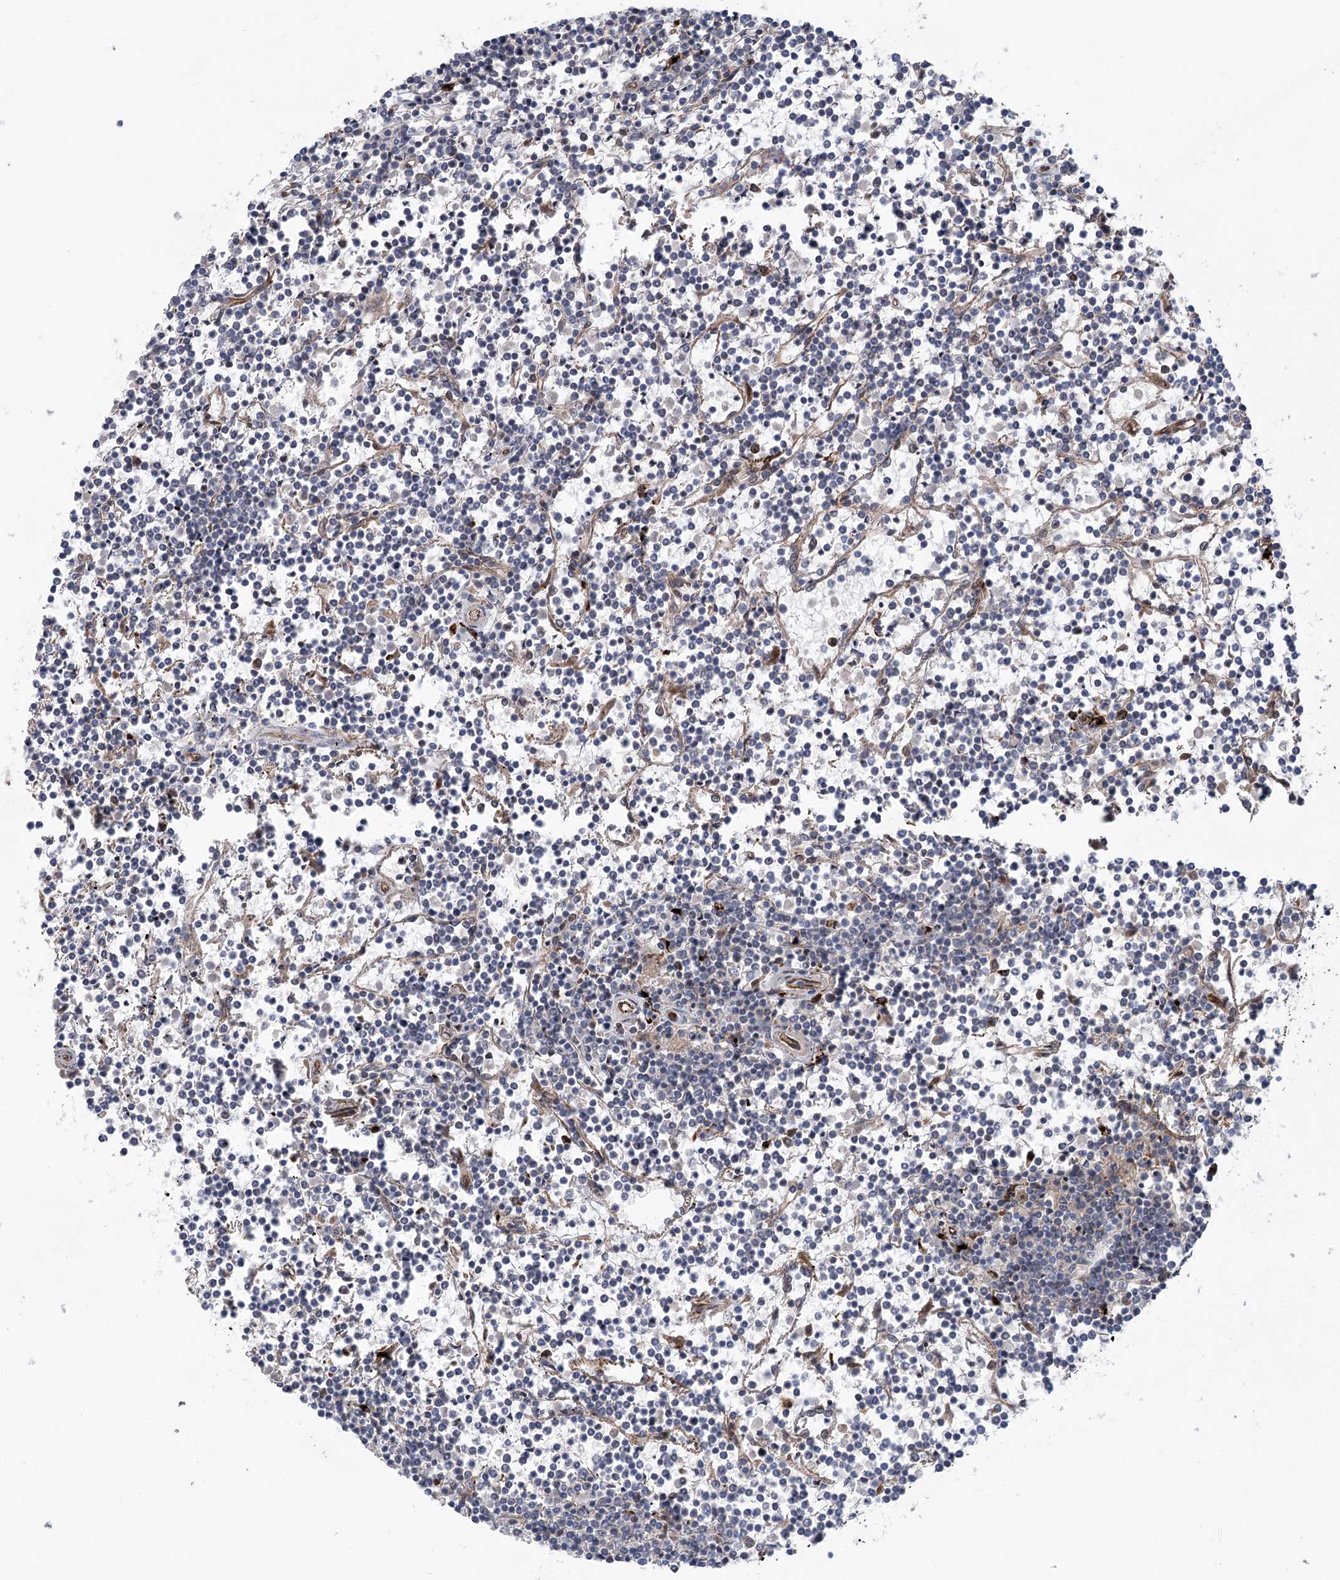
{"staining": {"intensity": "negative", "quantity": "none", "location": "none"}, "tissue": "lymphoma", "cell_type": "Tumor cells", "image_type": "cancer", "snomed": [{"axis": "morphology", "description": "Malignant lymphoma, non-Hodgkin's type, Low grade"}, {"axis": "topography", "description": "Spleen"}], "caption": "Tumor cells are negative for protein expression in human lymphoma.", "gene": "METTL24", "patient": {"sex": "female", "age": 19}}